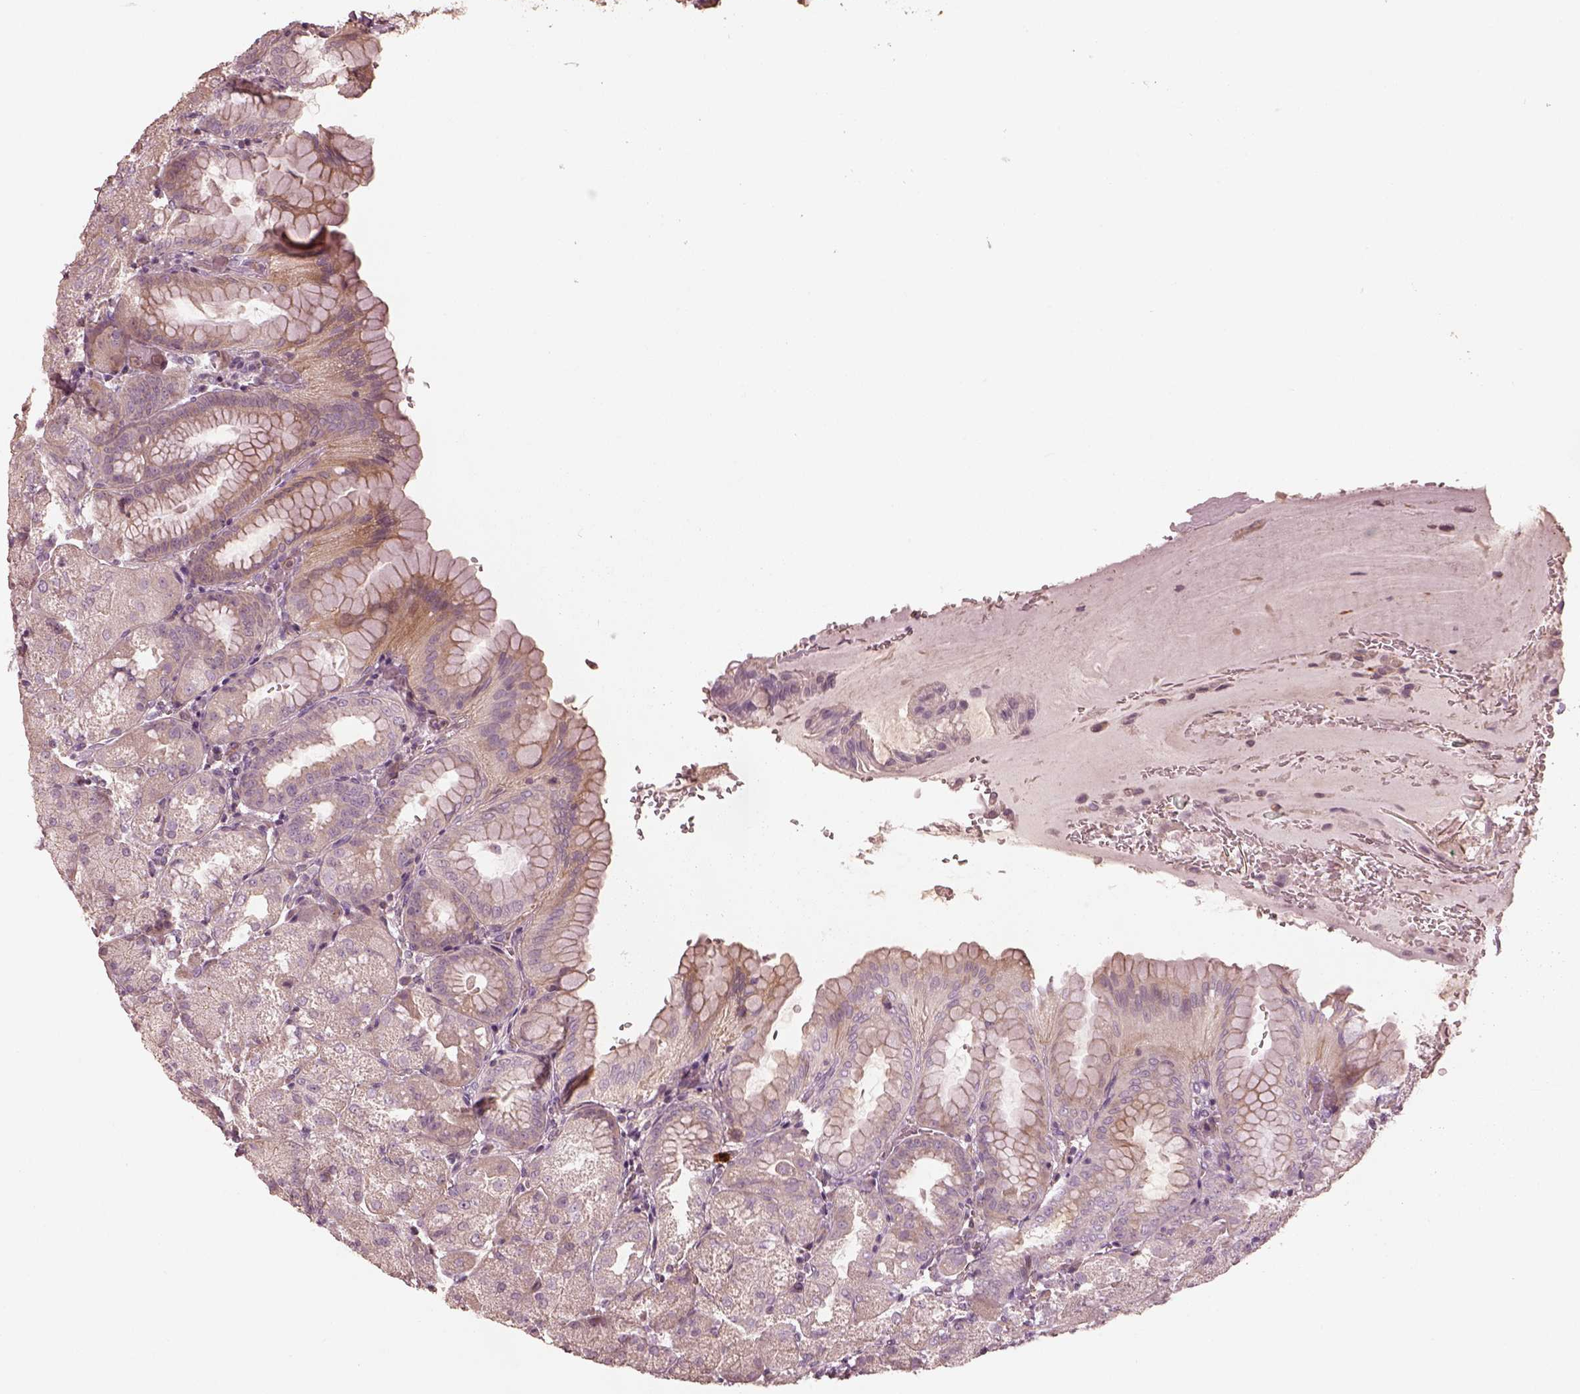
{"staining": {"intensity": "weak", "quantity": ">75%", "location": "cytoplasmic/membranous"}, "tissue": "stomach", "cell_type": "Glandular cells", "image_type": "normal", "snomed": [{"axis": "morphology", "description": "Normal tissue, NOS"}, {"axis": "topography", "description": "Stomach, upper"}, {"axis": "topography", "description": "Stomach"}, {"axis": "topography", "description": "Stomach, lower"}], "caption": "Stomach stained with immunohistochemistry (IHC) reveals weak cytoplasmic/membranous staining in approximately >75% of glandular cells. The protein is shown in brown color, while the nuclei are stained blue.", "gene": "OTOGL", "patient": {"sex": "male", "age": 62}}